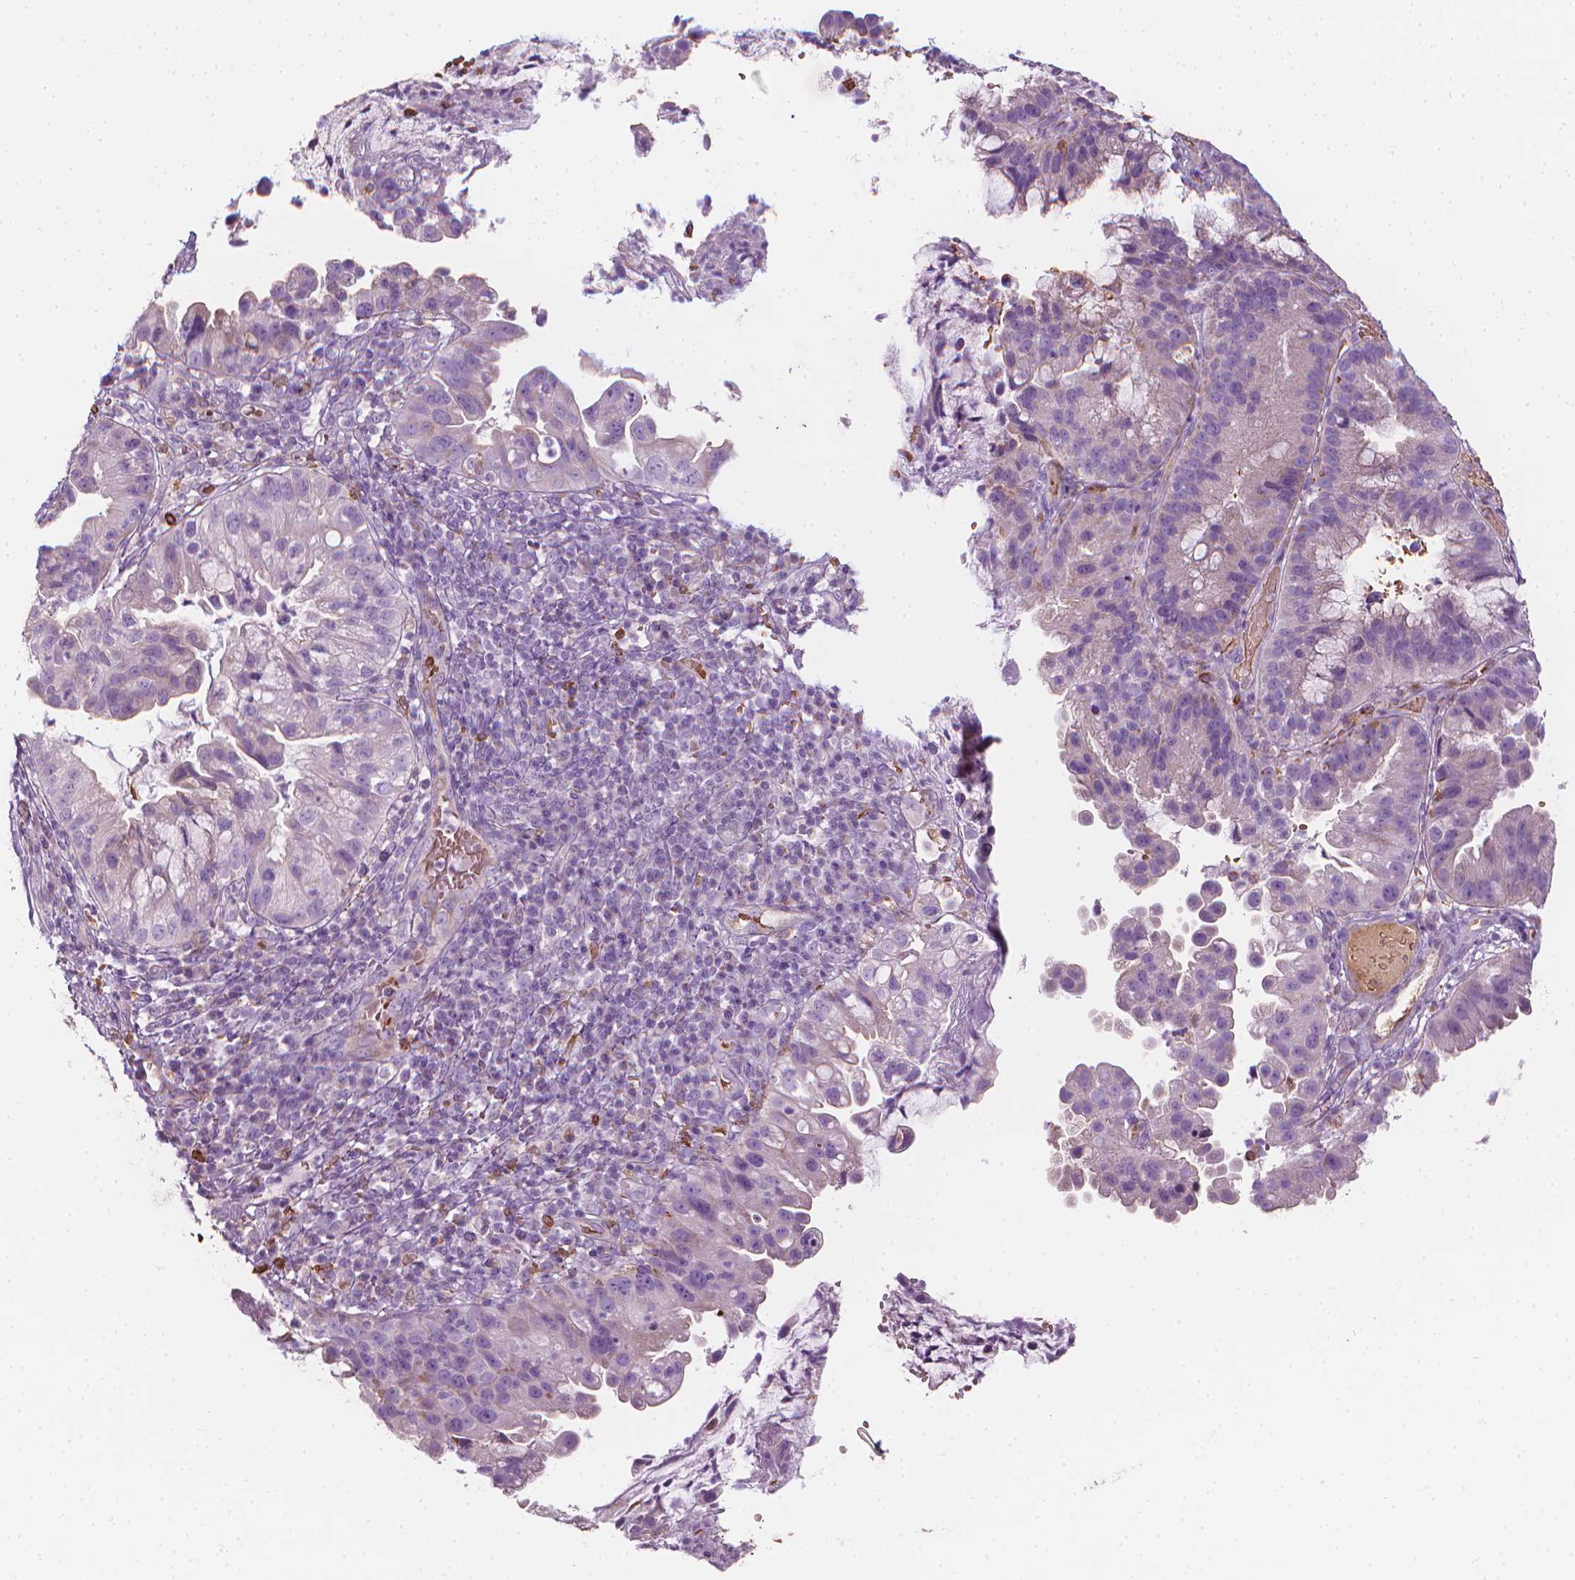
{"staining": {"intensity": "negative", "quantity": "none", "location": "none"}, "tissue": "cervical cancer", "cell_type": "Tumor cells", "image_type": "cancer", "snomed": [{"axis": "morphology", "description": "Adenocarcinoma, NOS"}, {"axis": "topography", "description": "Cervix"}], "caption": "Immunohistochemistry of adenocarcinoma (cervical) exhibits no positivity in tumor cells.", "gene": "CES1", "patient": {"sex": "female", "age": 34}}